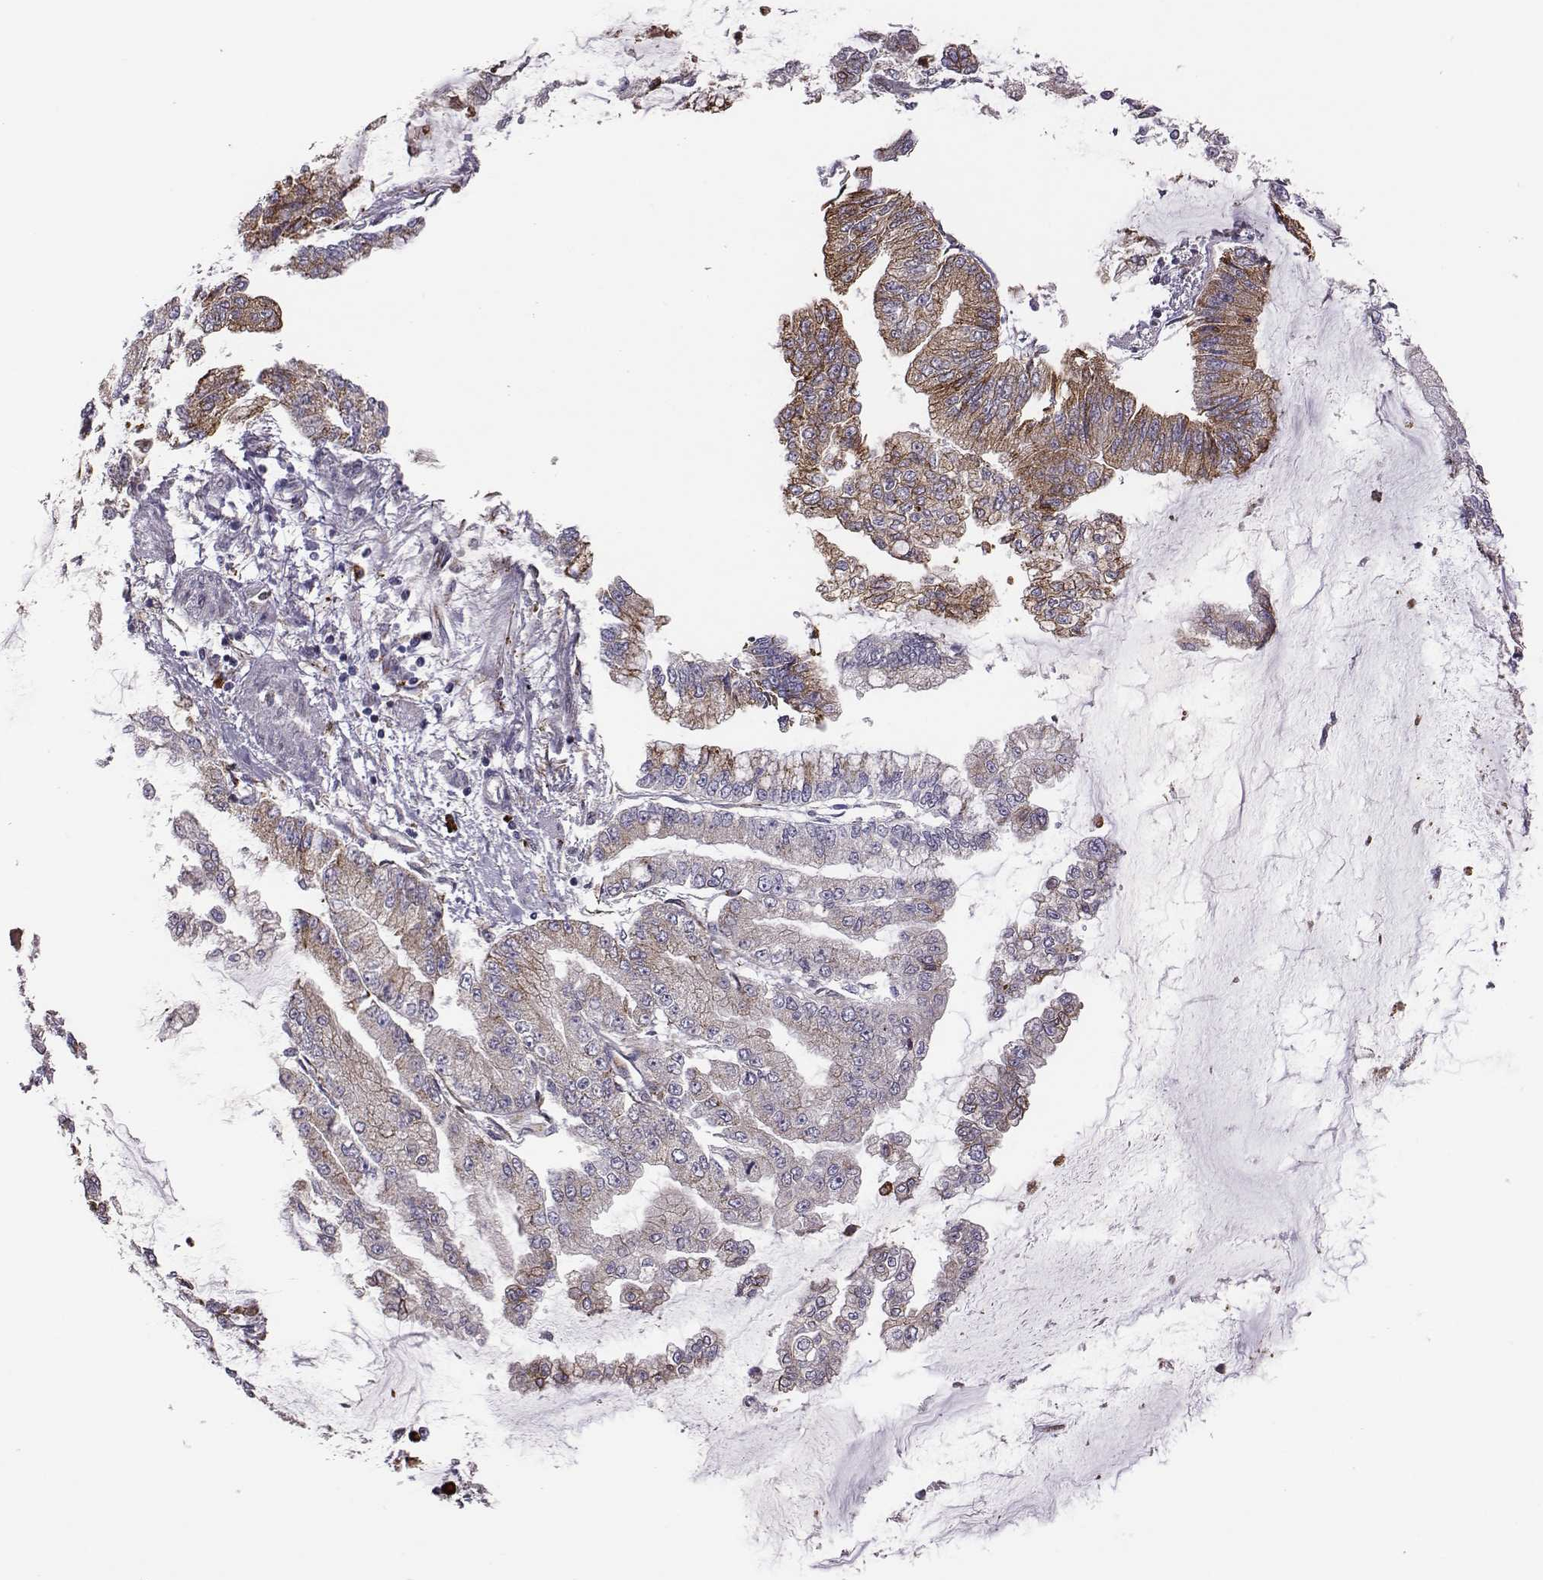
{"staining": {"intensity": "moderate", "quantity": ">75%", "location": "cytoplasmic/membranous"}, "tissue": "stomach cancer", "cell_type": "Tumor cells", "image_type": "cancer", "snomed": [{"axis": "morphology", "description": "Adenocarcinoma, NOS"}, {"axis": "topography", "description": "Stomach, upper"}], "caption": "A brown stain labels moderate cytoplasmic/membranous staining of a protein in stomach adenocarcinoma tumor cells. (IHC, brightfield microscopy, high magnification).", "gene": "SELENOI", "patient": {"sex": "female", "age": 74}}